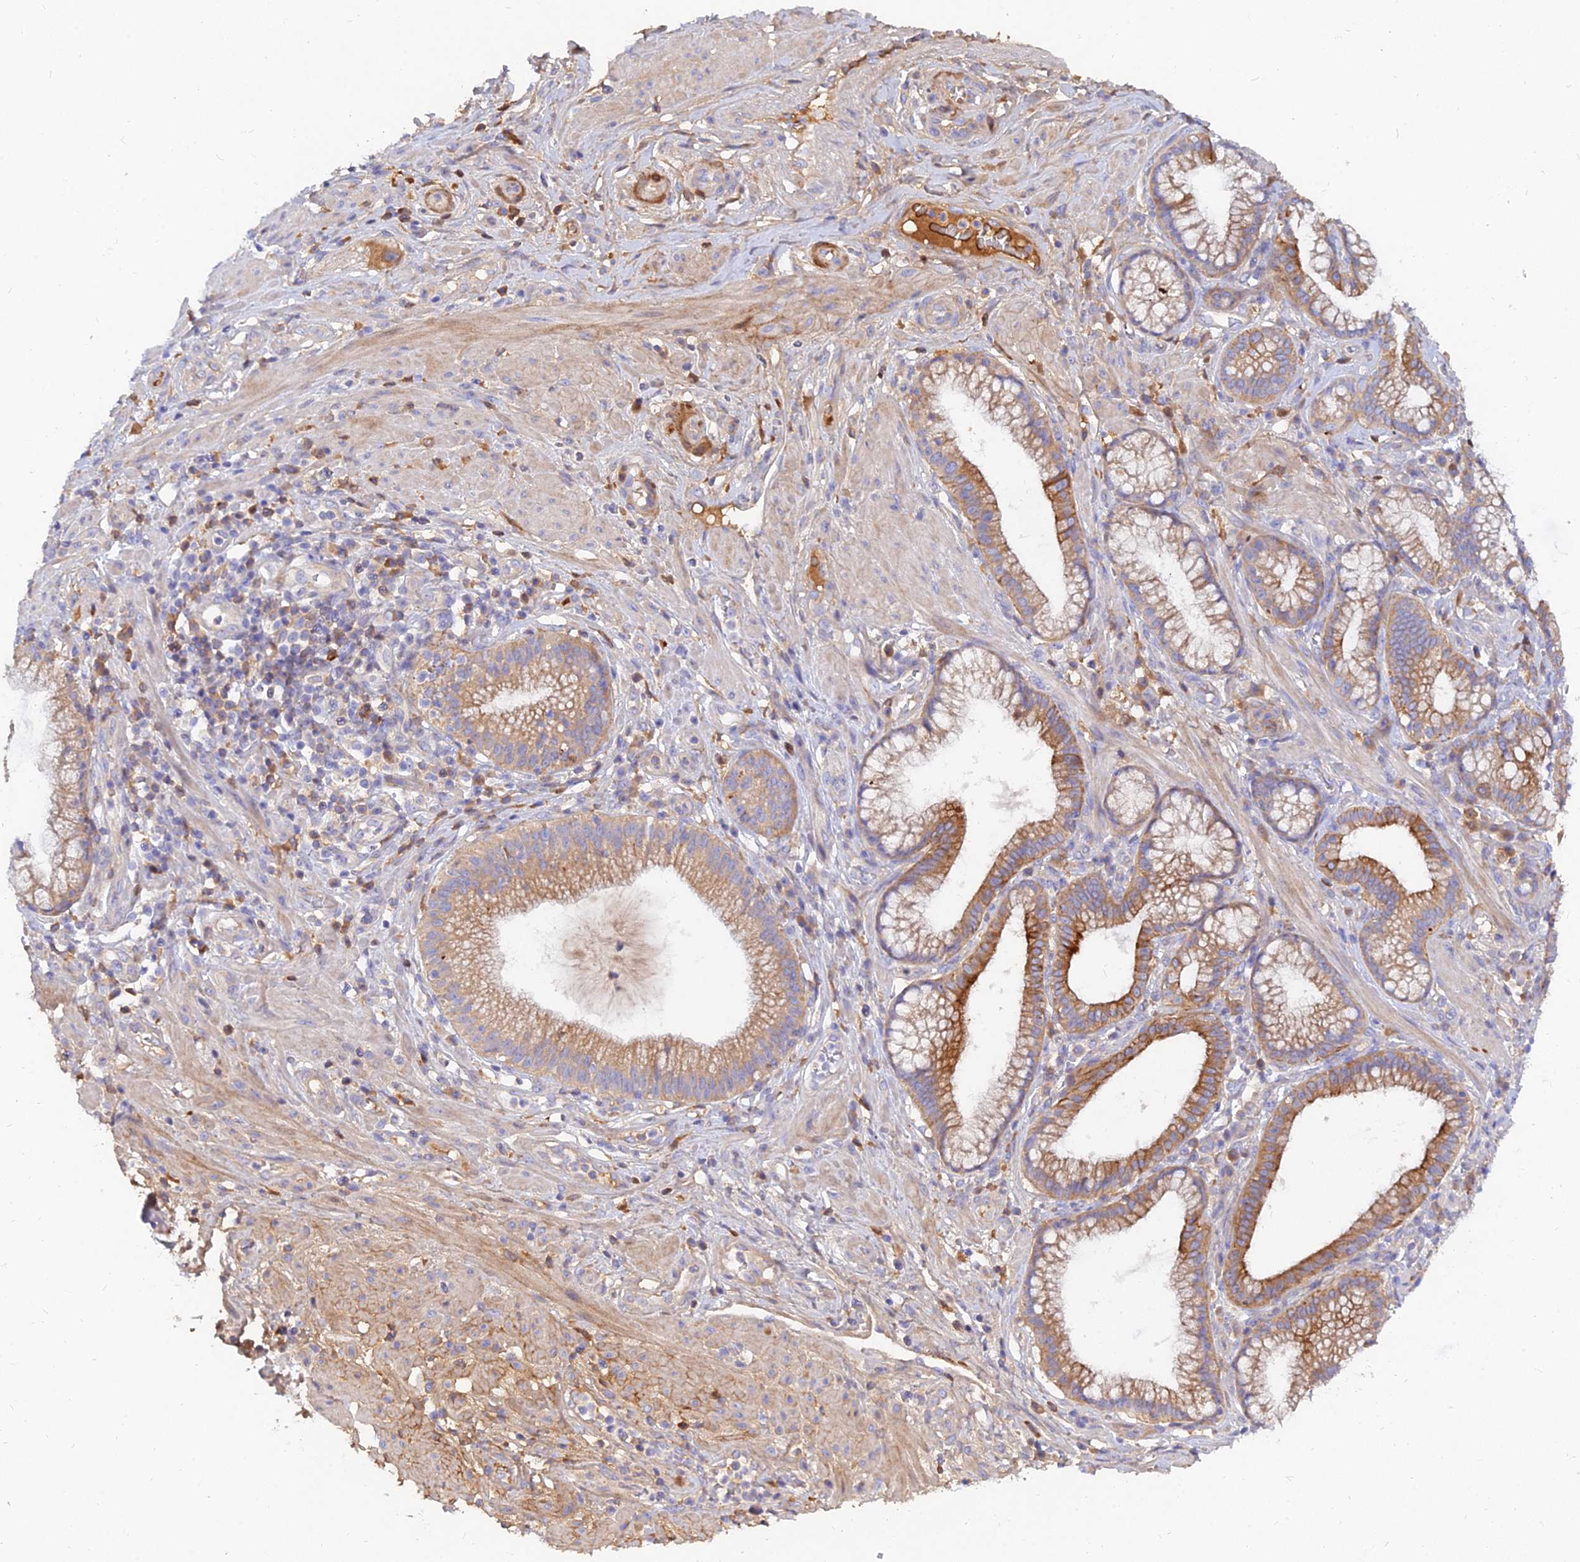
{"staining": {"intensity": "moderate", "quantity": "25%-75%", "location": "cytoplasmic/membranous"}, "tissue": "pancreatic cancer", "cell_type": "Tumor cells", "image_type": "cancer", "snomed": [{"axis": "morphology", "description": "Adenocarcinoma, NOS"}, {"axis": "topography", "description": "Pancreas"}], "caption": "Adenocarcinoma (pancreatic) stained with IHC demonstrates moderate cytoplasmic/membranous positivity in about 25%-75% of tumor cells.", "gene": "MROH1", "patient": {"sex": "male", "age": 72}}